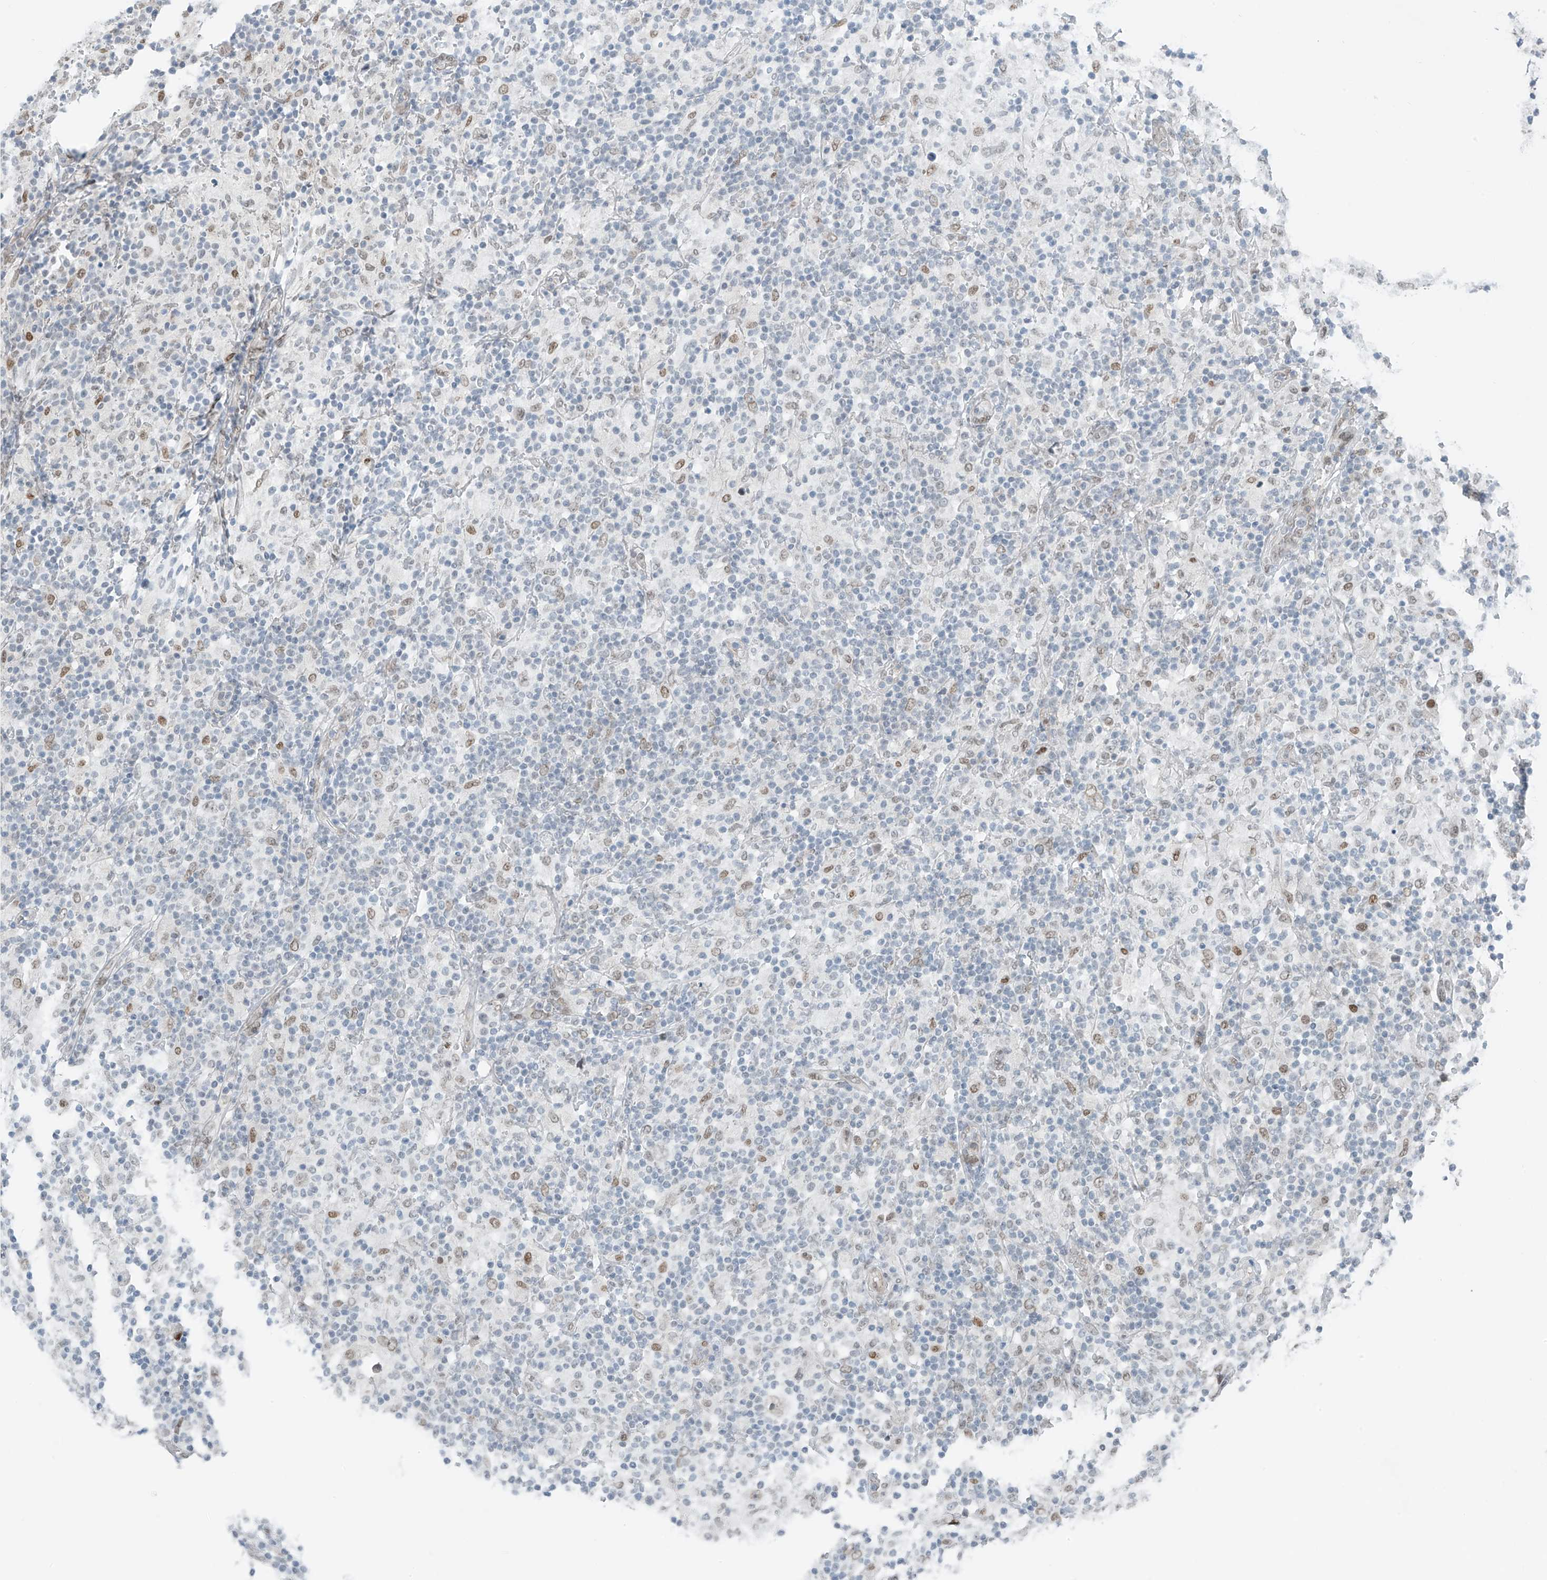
{"staining": {"intensity": "weak", "quantity": ">75%", "location": "nuclear"}, "tissue": "lymphoma", "cell_type": "Tumor cells", "image_type": "cancer", "snomed": [{"axis": "morphology", "description": "Hodgkin's disease, NOS"}, {"axis": "topography", "description": "Lymph node"}], "caption": "Protein staining shows weak nuclear expression in approximately >75% of tumor cells in lymphoma. (Stains: DAB (3,3'-diaminobenzidine) in brown, nuclei in blue, Microscopy: brightfield microscopy at high magnification).", "gene": "MCM9", "patient": {"sex": "male", "age": 70}}